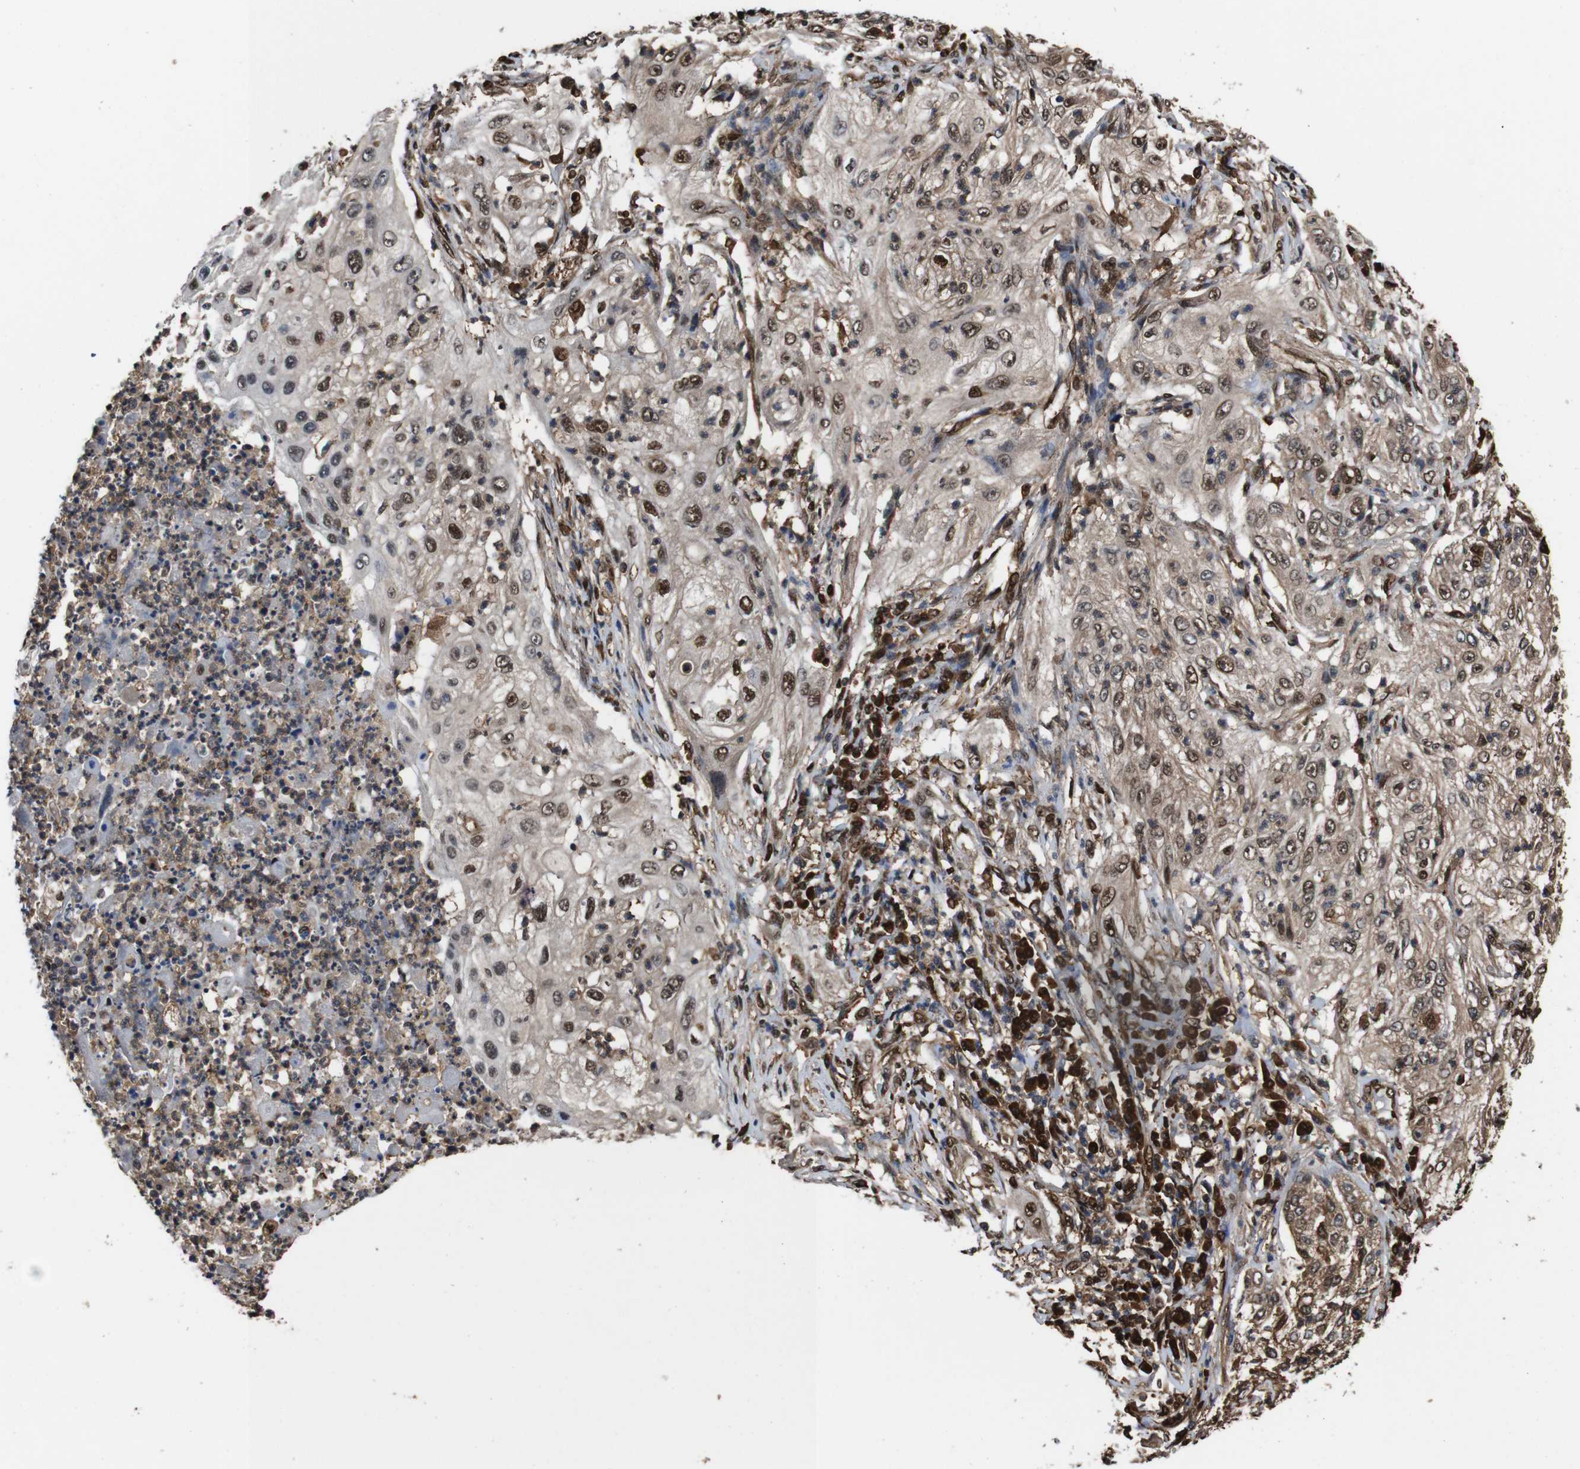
{"staining": {"intensity": "moderate", "quantity": "25%-75%", "location": "nuclear"}, "tissue": "lung cancer", "cell_type": "Tumor cells", "image_type": "cancer", "snomed": [{"axis": "morphology", "description": "Inflammation, NOS"}, {"axis": "morphology", "description": "Squamous cell carcinoma, NOS"}, {"axis": "topography", "description": "Lymph node"}, {"axis": "topography", "description": "Soft tissue"}, {"axis": "topography", "description": "Lung"}], "caption": "DAB (3,3'-diaminobenzidine) immunohistochemical staining of human lung cancer demonstrates moderate nuclear protein expression in approximately 25%-75% of tumor cells. (brown staining indicates protein expression, while blue staining denotes nuclei).", "gene": "VCP", "patient": {"sex": "male", "age": 66}}